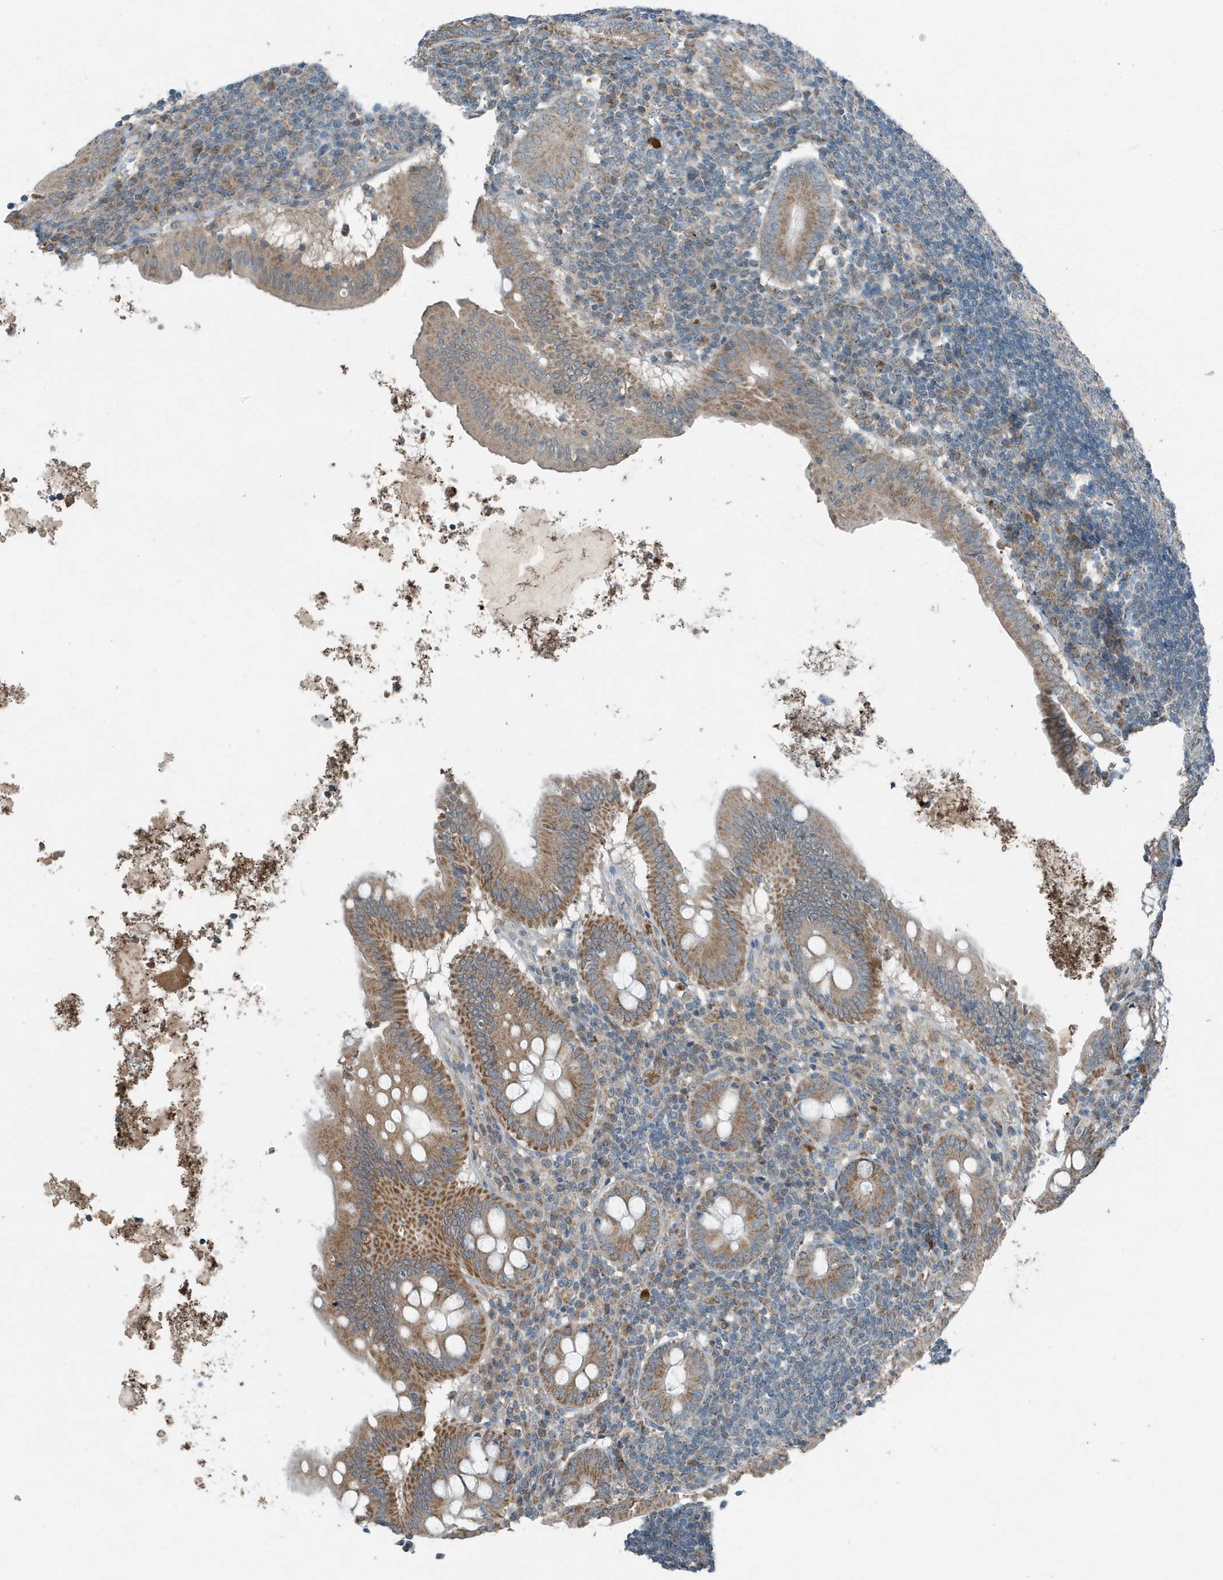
{"staining": {"intensity": "moderate", "quantity": ">75%", "location": "cytoplasmic/membranous"}, "tissue": "appendix", "cell_type": "Glandular cells", "image_type": "normal", "snomed": [{"axis": "morphology", "description": "Normal tissue, NOS"}, {"axis": "topography", "description": "Appendix"}], "caption": "Immunohistochemical staining of unremarkable appendix displays moderate cytoplasmic/membranous protein staining in about >75% of glandular cells.", "gene": "MT", "patient": {"sex": "female", "age": 54}}